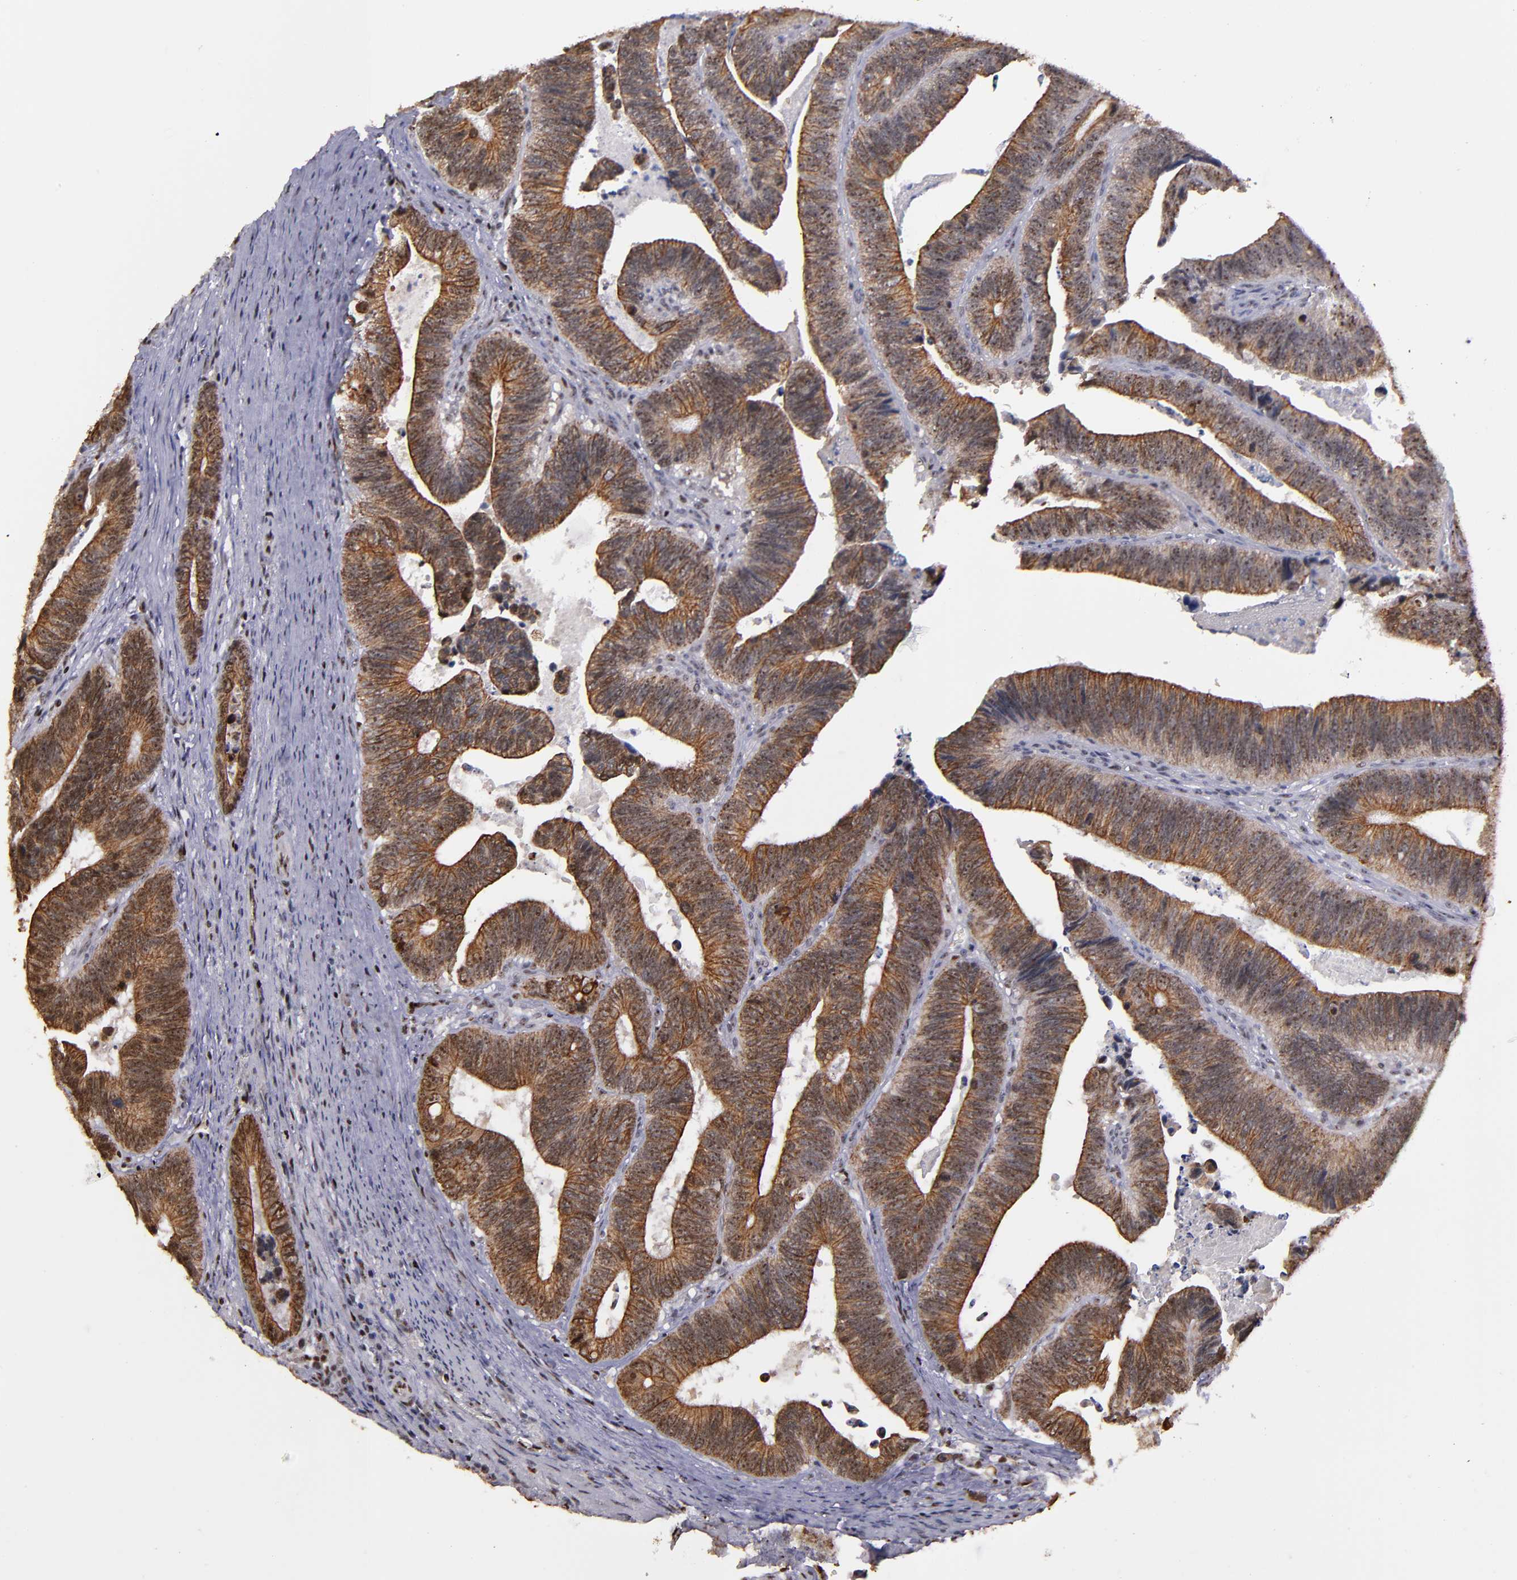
{"staining": {"intensity": "moderate", "quantity": ">75%", "location": "cytoplasmic/membranous,nuclear"}, "tissue": "colorectal cancer", "cell_type": "Tumor cells", "image_type": "cancer", "snomed": [{"axis": "morphology", "description": "Adenocarcinoma, NOS"}, {"axis": "topography", "description": "Colon"}], "caption": "Immunohistochemistry micrograph of neoplastic tissue: human colorectal cancer stained using immunohistochemistry (IHC) displays medium levels of moderate protein expression localized specifically in the cytoplasmic/membranous and nuclear of tumor cells, appearing as a cytoplasmic/membranous and nuclear brown color.", "gene": "DDX24", "patient": {"sex": "male", "age": 72}}